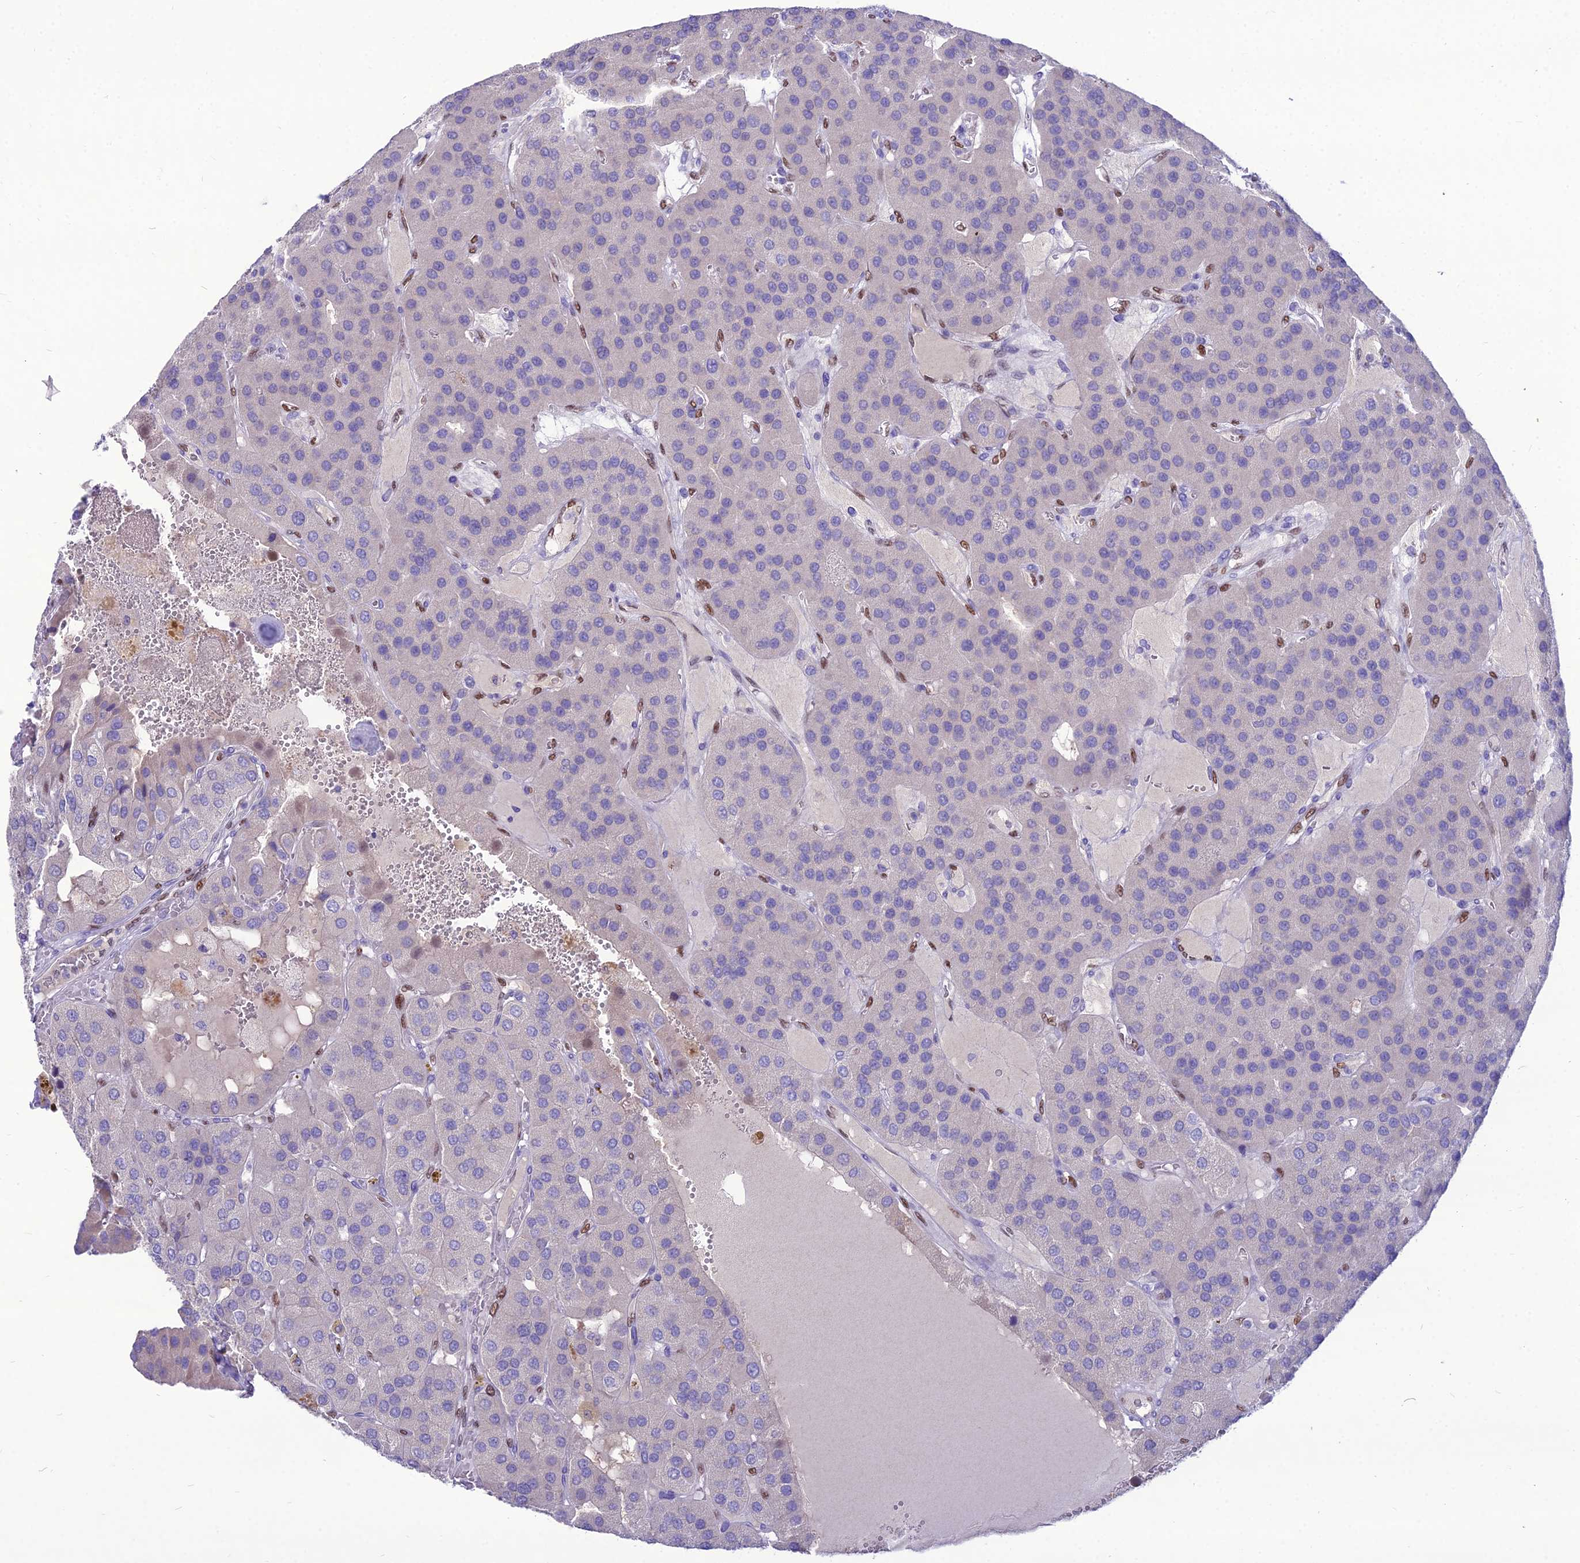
{"staining": {"intensity": "negative", "quantity": "none", "location": "none"}, "tissue": "parathyroid gland", "cell_type": "Glandular cells", "image_type": "normal", "snomed": [{"axis": "morphology", "description": "Normal tissue, NOS"}, {"axis": "morphology", "description": "Adenoma, NOS"}, {"axis": "topography", "description": "Parathyroid gland"}], "caption": "High power microscopy image of an immunohistochemistry photomicrograph of benign parathyroid gland, revealing no significant expression in glandular cells. (Stains: DAB (3,3'-diaminobenzidine) immunohistochemistry with hematoxylin counter stain, Microscopy: brightfield microscopy at high magnification).", "gene": "NOVA2", "patient": {"sex": "female", "age": 86}}